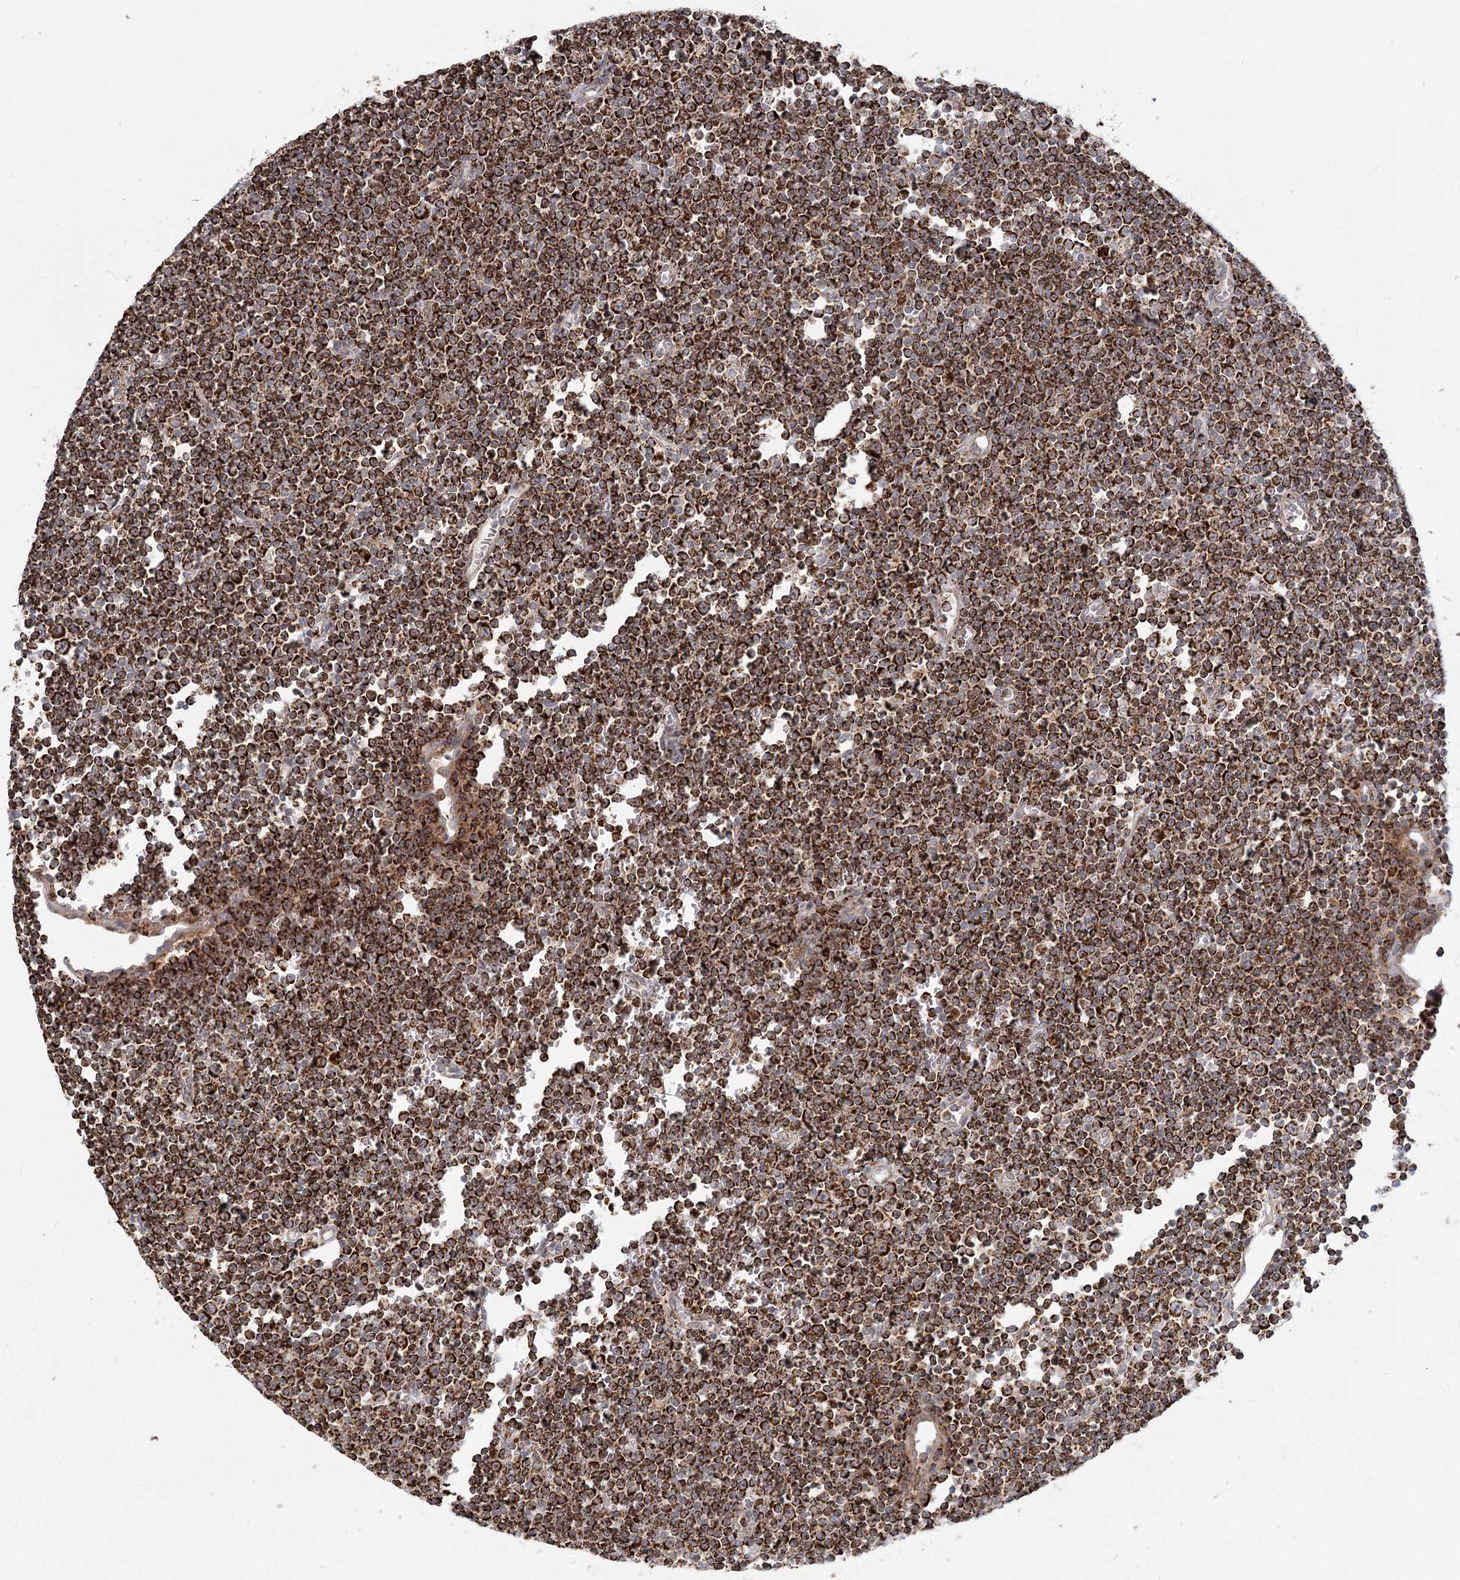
{"staining": {"intensity": "strong", "quantity": ">75%", "location": "cytoplasmic/membranous"}, "tissue": "lymphoma", "cell_type": "Tumor cells", "image_type": "cancer", "snomed": [{"axis": "morphology", "description": "Malignant lymphoma, non-Hodgkin's type, Low grade"}, {"axis": "topography", "description": "Lymph node"}], "caption": "There is high levels of strong cytoplasmic/membranous positivity in tumor cells of malignant lymphoma, non-Hodgkin's type (low-grade), as demonstrated by immunohistochemical staining (brown color).", "gene": "LACTB", "patient": {"sex": "female", "age": 67}}